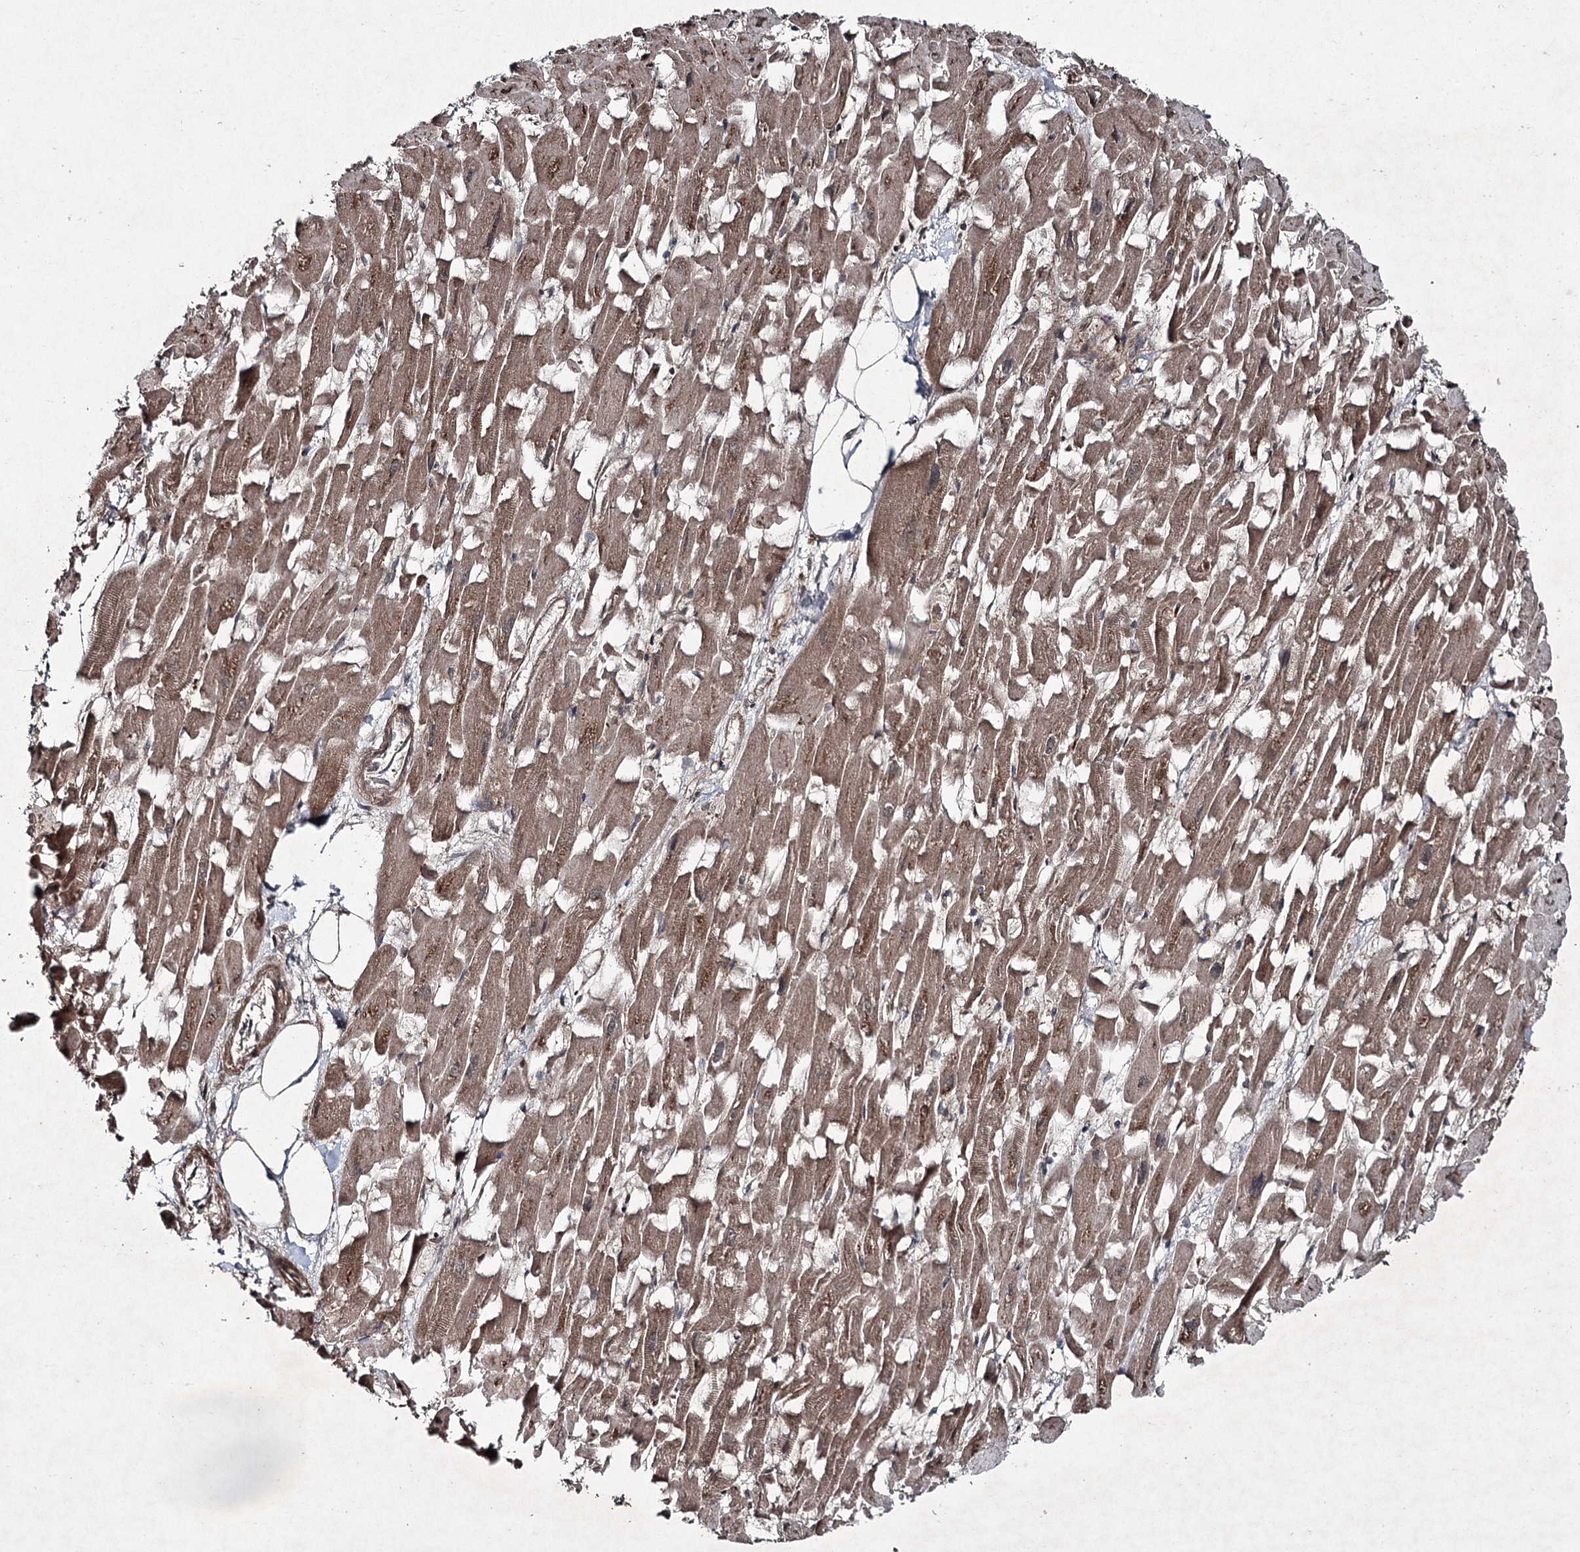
{"staining": {"intensity": "moderate", "quantity": ">75%", "location": "cytoplasmic/membranous"}, "tissue": "heart muscle", "cell_type": "Cardiomyocytes", "image_type": "normal", "snomed": [{"axis": "morphology", "description": "Normal tissue, NOS"}, {"axis": "topography", "description": "Heart"}], "caption": "Immunohistochemical staining of normal human heart muscle reveals >75% levels of moderate cytoplasmic/membranous protein expression in approximately >75% of cardiomyocytes.", "gene": "PGLYRP2", "patient": {"sex": "female", "age": 64}}